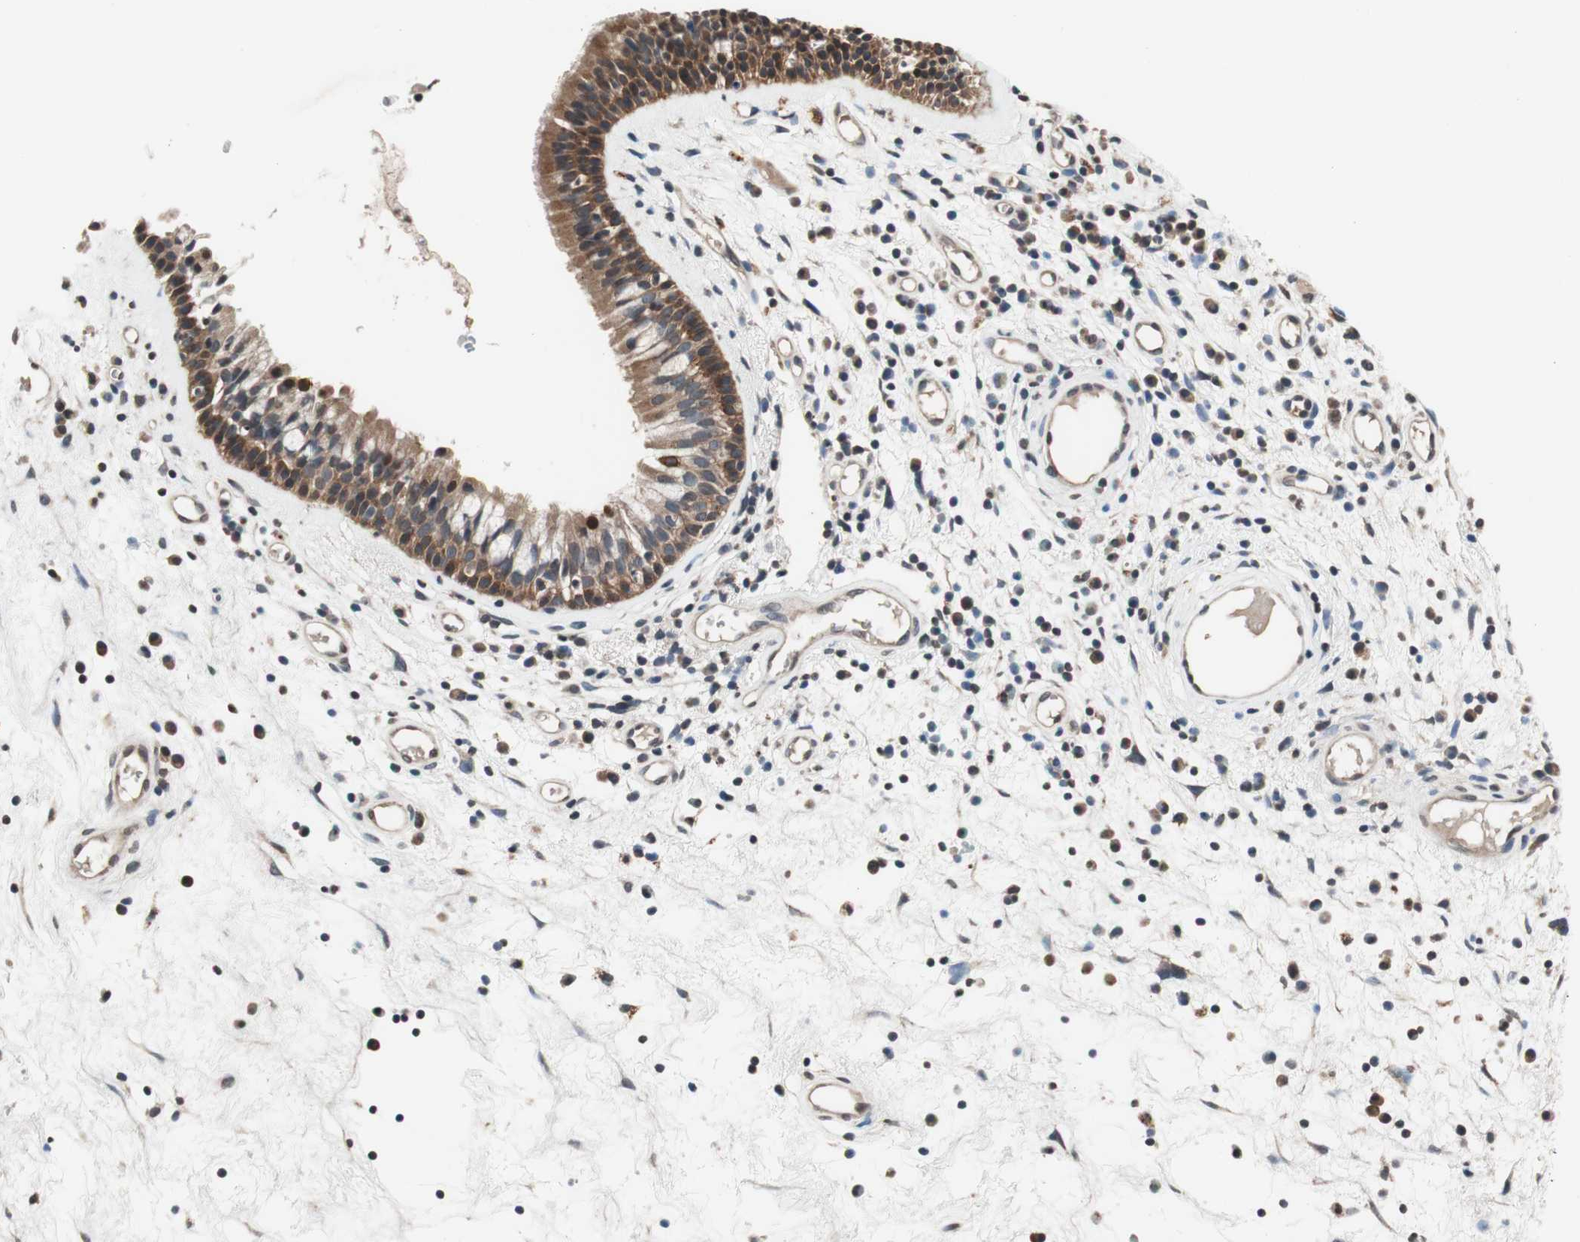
{"staining": {"intensity": "moderate", "quantity": ">75%", "location": "cytoplasmic/membranous,nuclear"}, "tissue": "nasopharynx", "cell_type": "Respiratory epithelial cells", "image_type": "normal", "snomed": [{"axis": "morphology", "description": "Normal tissue, NOS"}, {"axis": "morphology", "description": "Inflammation, NOS"}, {"axis": "topography", "description": "Nasopharynx"}], "caption": "Brown immunohistochemical staining in normal nasopharynx reveals moderate cytoplasmic/membranous,nuclear expression in approximately >75% of respiratory epithelial cells.", "gene": "GCLC", "patient": {"sex": "male", "age": 48}}